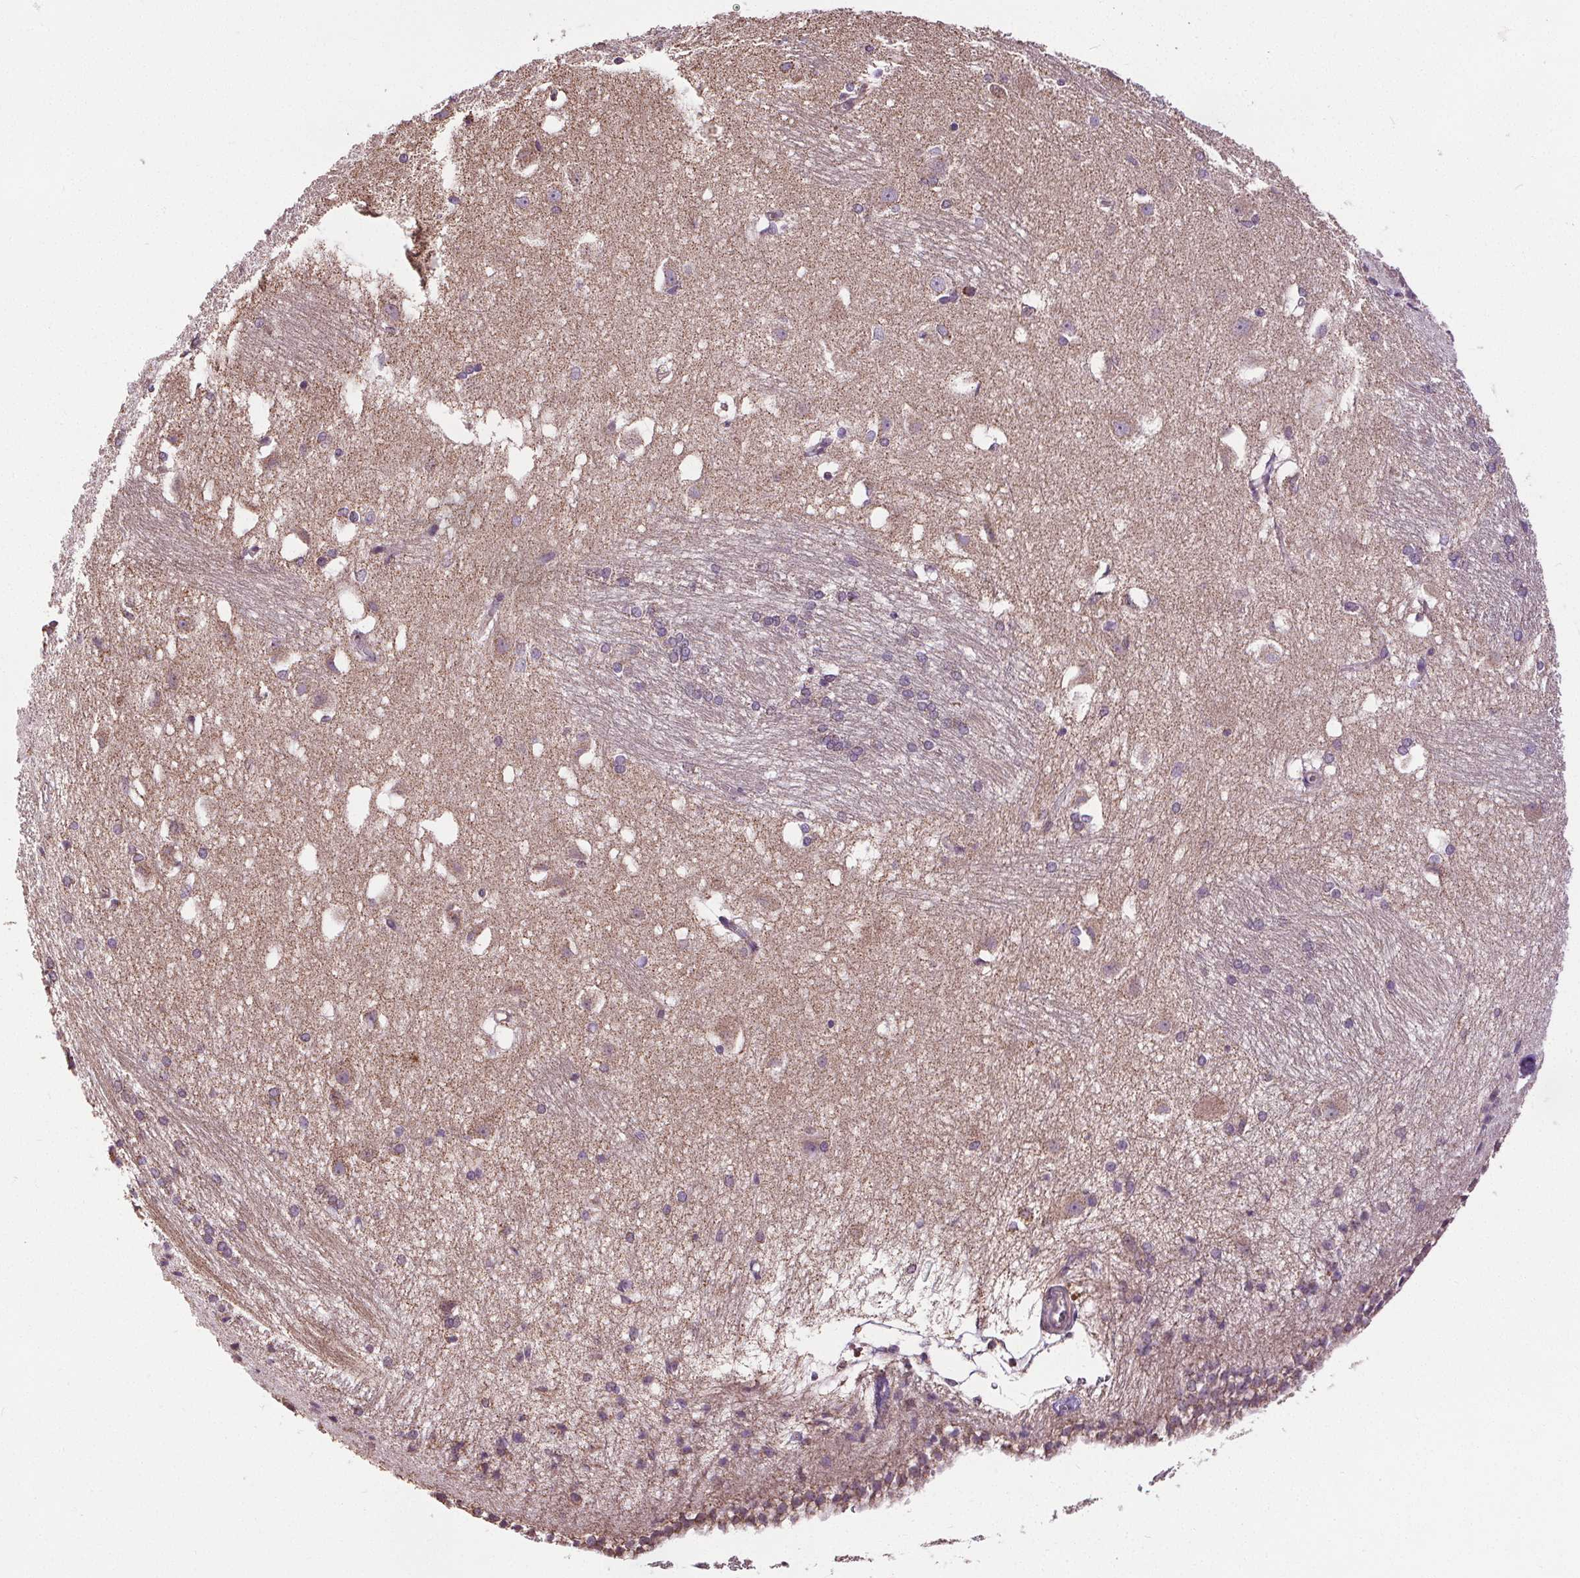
{"staining": {"intensity": "negative", "quantity": "none", "location": "none"}, "tissue": "hippocampus", "cell_type": "Glial cells", "image_type": "normal", "snomed": [{"axis": "morphology", "description": "Normal tissue, NOS"}, {"axis": "topography", "description": "Cerebral cortex"}, {"axis": "topography", "description": "Hippocampus"}], "caption": "Hippocampus stained for a protein using immunohistochemistry (IHC) demonstrates no expression glial cells.", "gene": "ZNF548", "patient": {"sex": "female", "age": 19}}